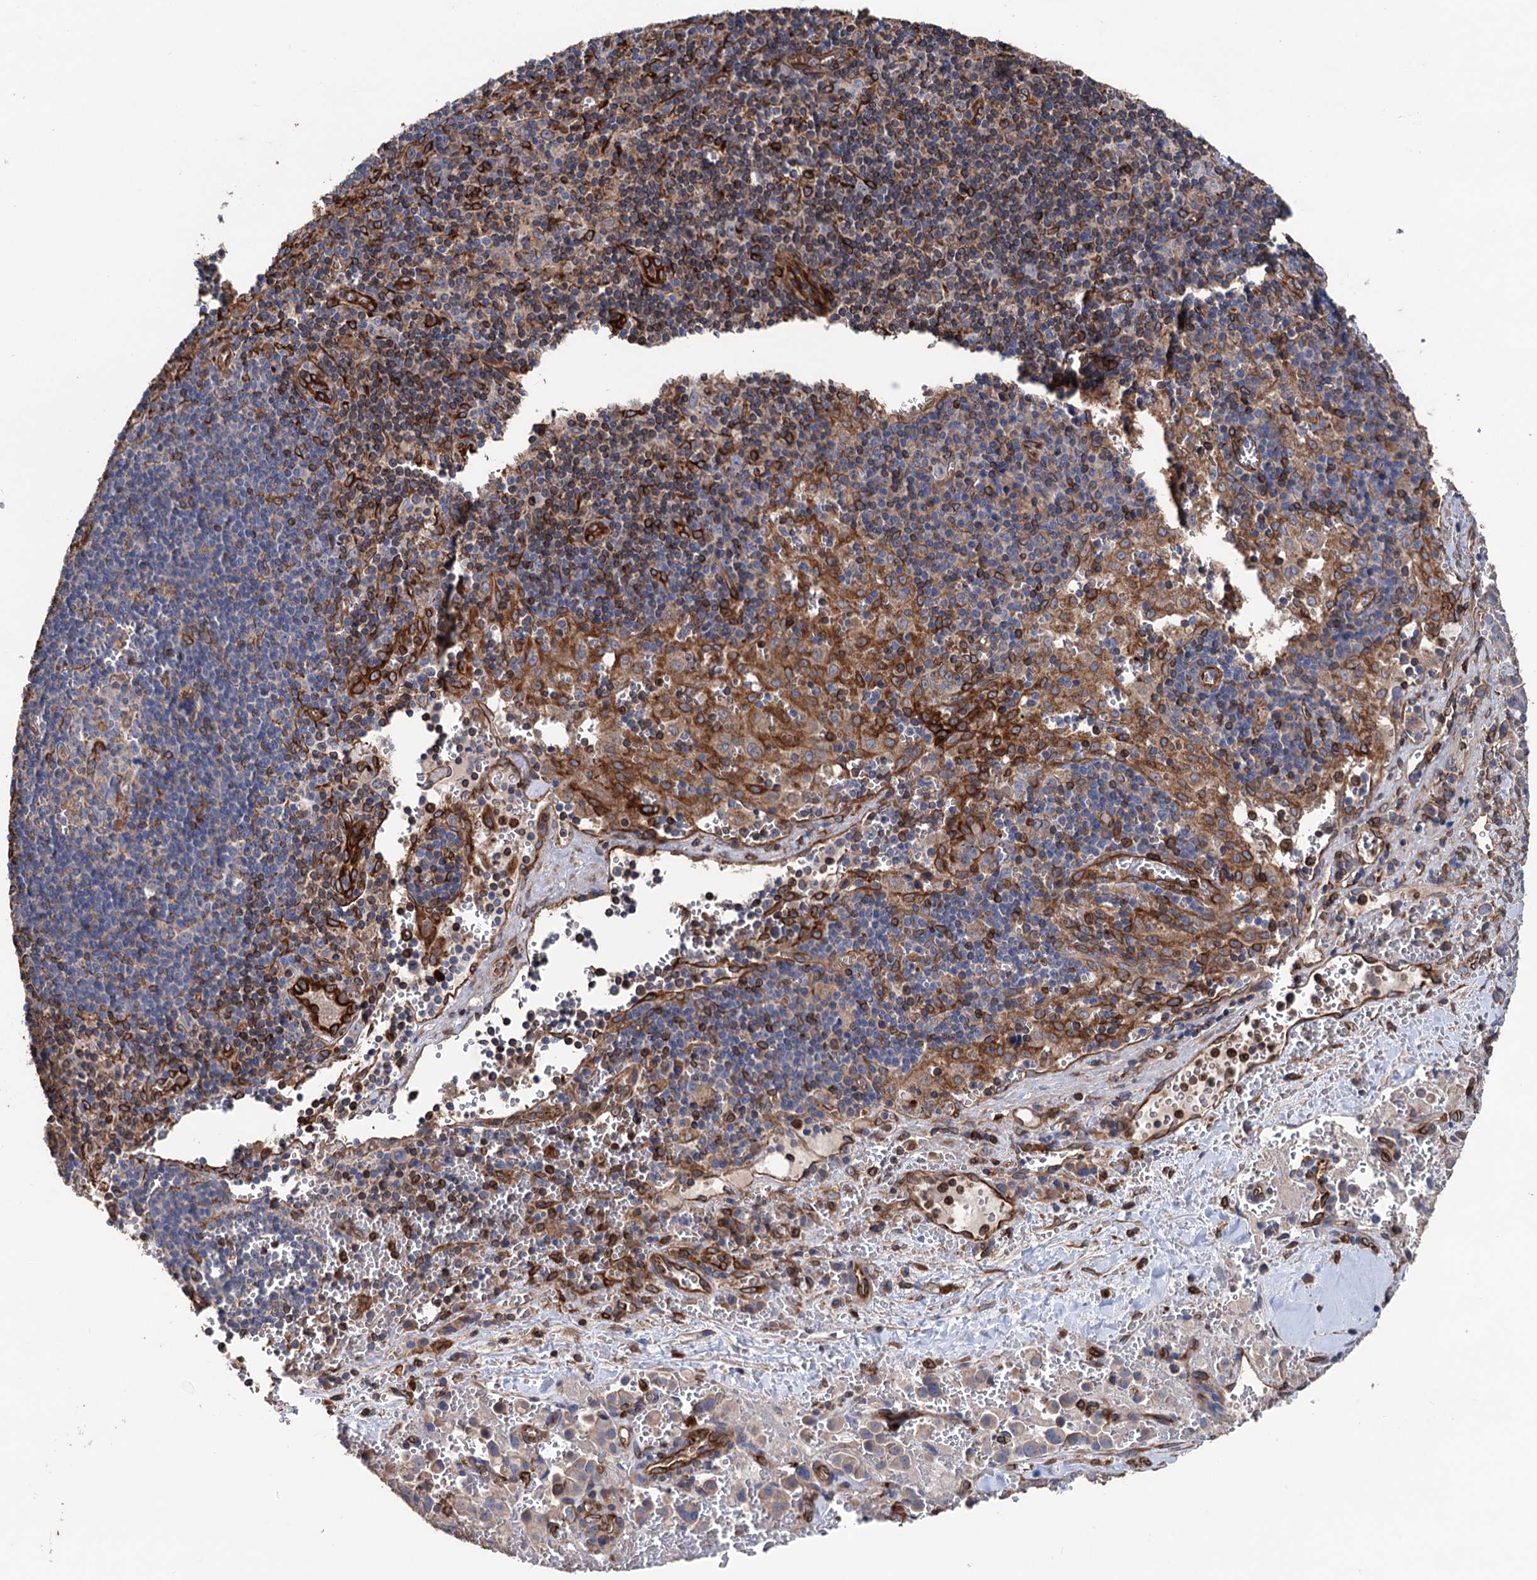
{"staining": {"intensity": "negative", "quantity": "none", "location": "none"}, "tissue": "pancreatic cancer", "cell_type": "Tumor cells", "image_type": "cancer", "snomed": [{"axis": "morphology", "description": "Adenocarcinoma, NOS"}, {"axis": "topography", "description": "Pancreas"}], "caption": "DAB immunohistochemical staining of pancreatic cancer (adenocarcinoma) demonstrates no significant staining in tumor cells. (IHC, brightfield microscopy, high magnification).", "gene": "STING1", "patient": {"sex": "male", "age": 65}}